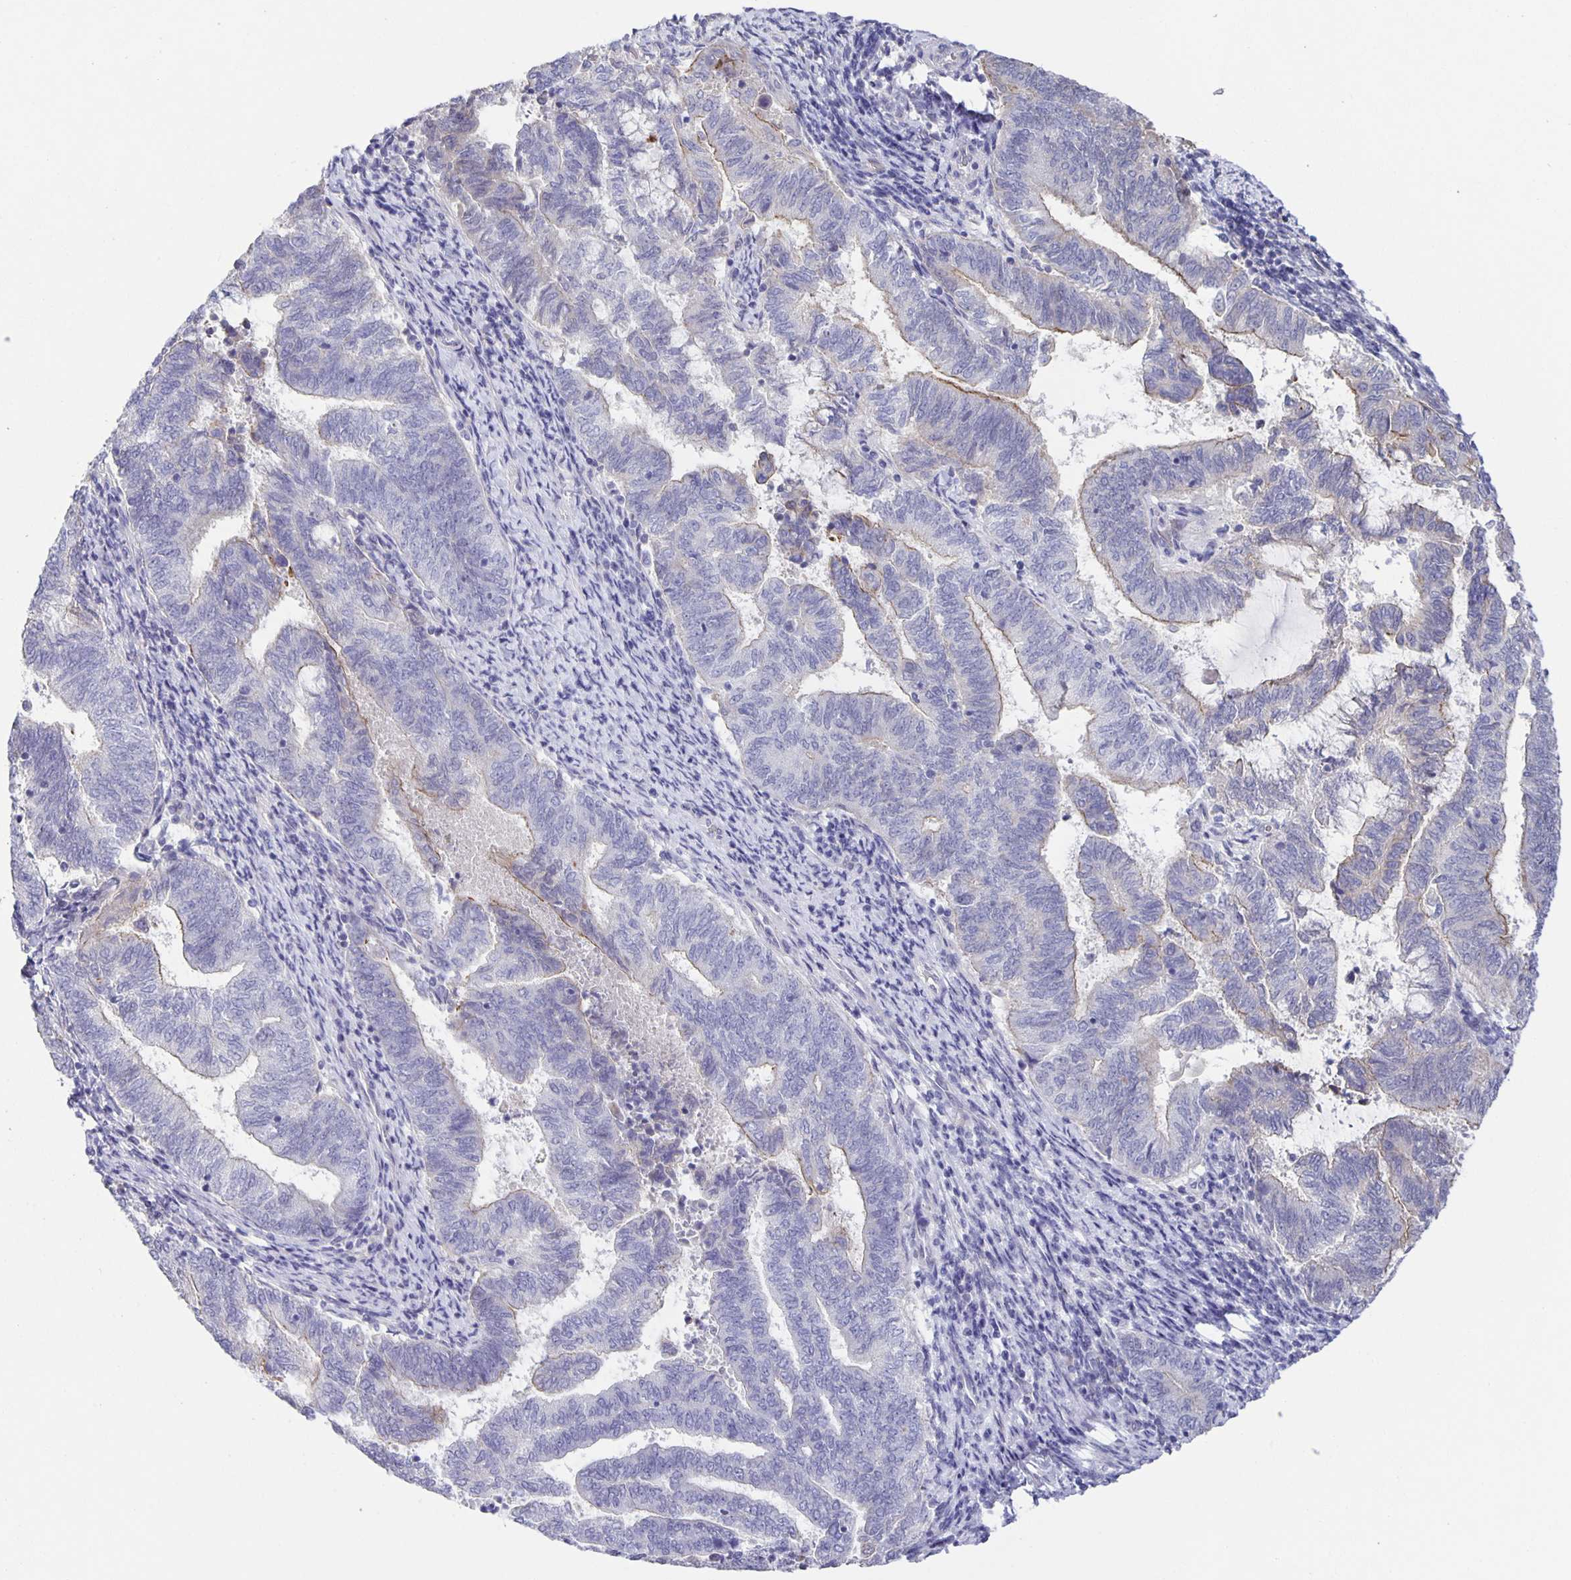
{"staining": {"intensity": "weak", "quantity": "<25%", "location": "cytoplasmic/membranous"}, "tissue": "endometrial cancer", "cell_type": "Tumor cells", "image_type": "cancer", "snomed": [{"axis": "morphology", "description": "Adenocarcinoma, NOS"}, {"axis": "topography", "description": "Endometrium"}], "caption": "IHC of human endometrial adenocarcinoma reveals no positivity in tumor cells.", "gene": "PTPN3", "patient": {"sex": "female", "age": 65}}